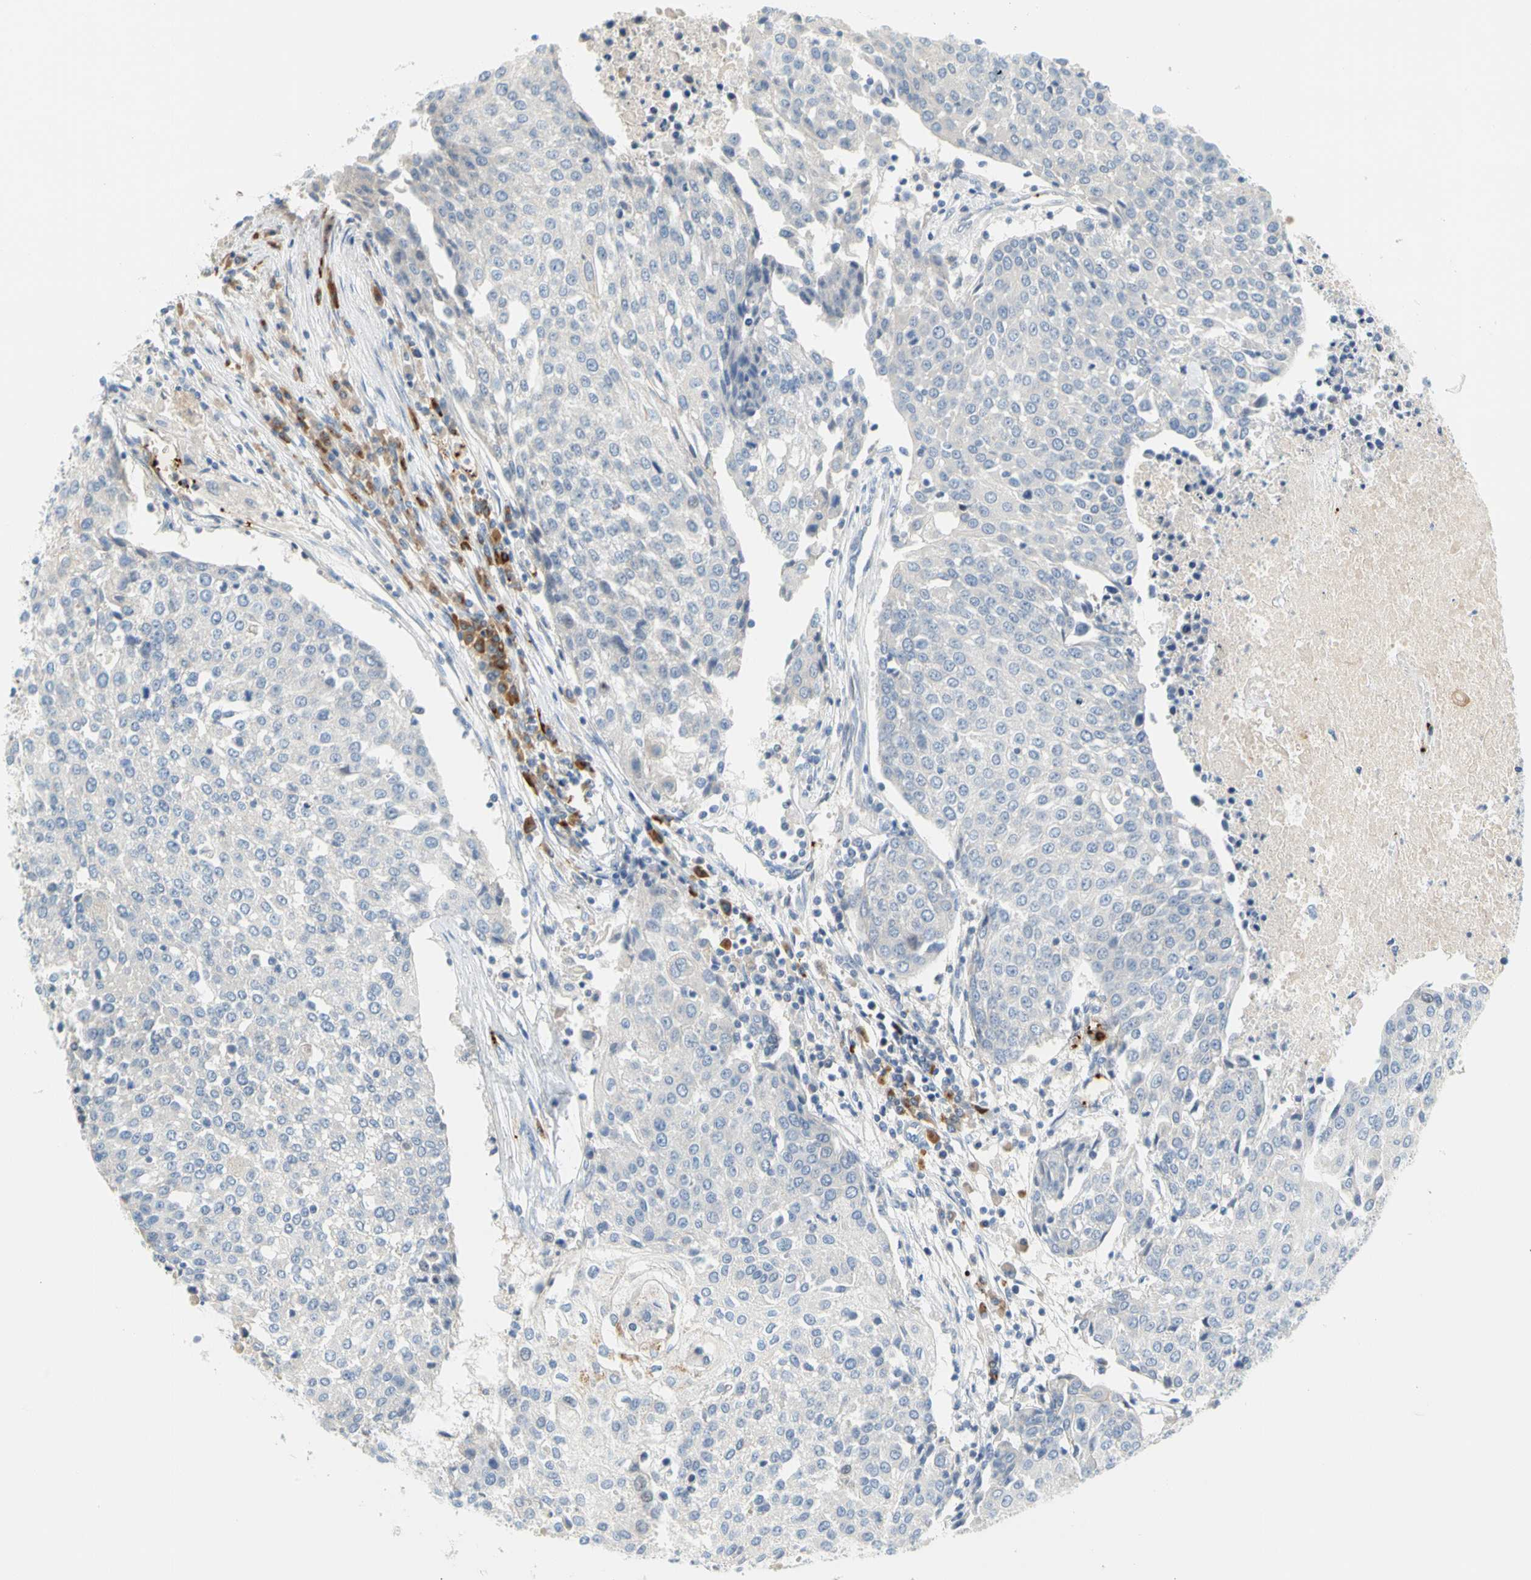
{"staining": {"intensity": "negative", "quantity": "none", "location": "none"}, "tissue": "urothelial cancer", "cell_type": "Tumor cells", "image_type": "cancer", "snomed": [{"axis": "morphology", "description": "Urothelial carcinoma, High grade"}, {"axis": "topography", "description": "Urinary bladder"}], "caption": "This is an immunohistochemistry (IHC) histopathology image of urothelial cancer. There is no expression in tumor cells.", "gene": "PPBP", "patient": {"sex": "female", "age": 85}}